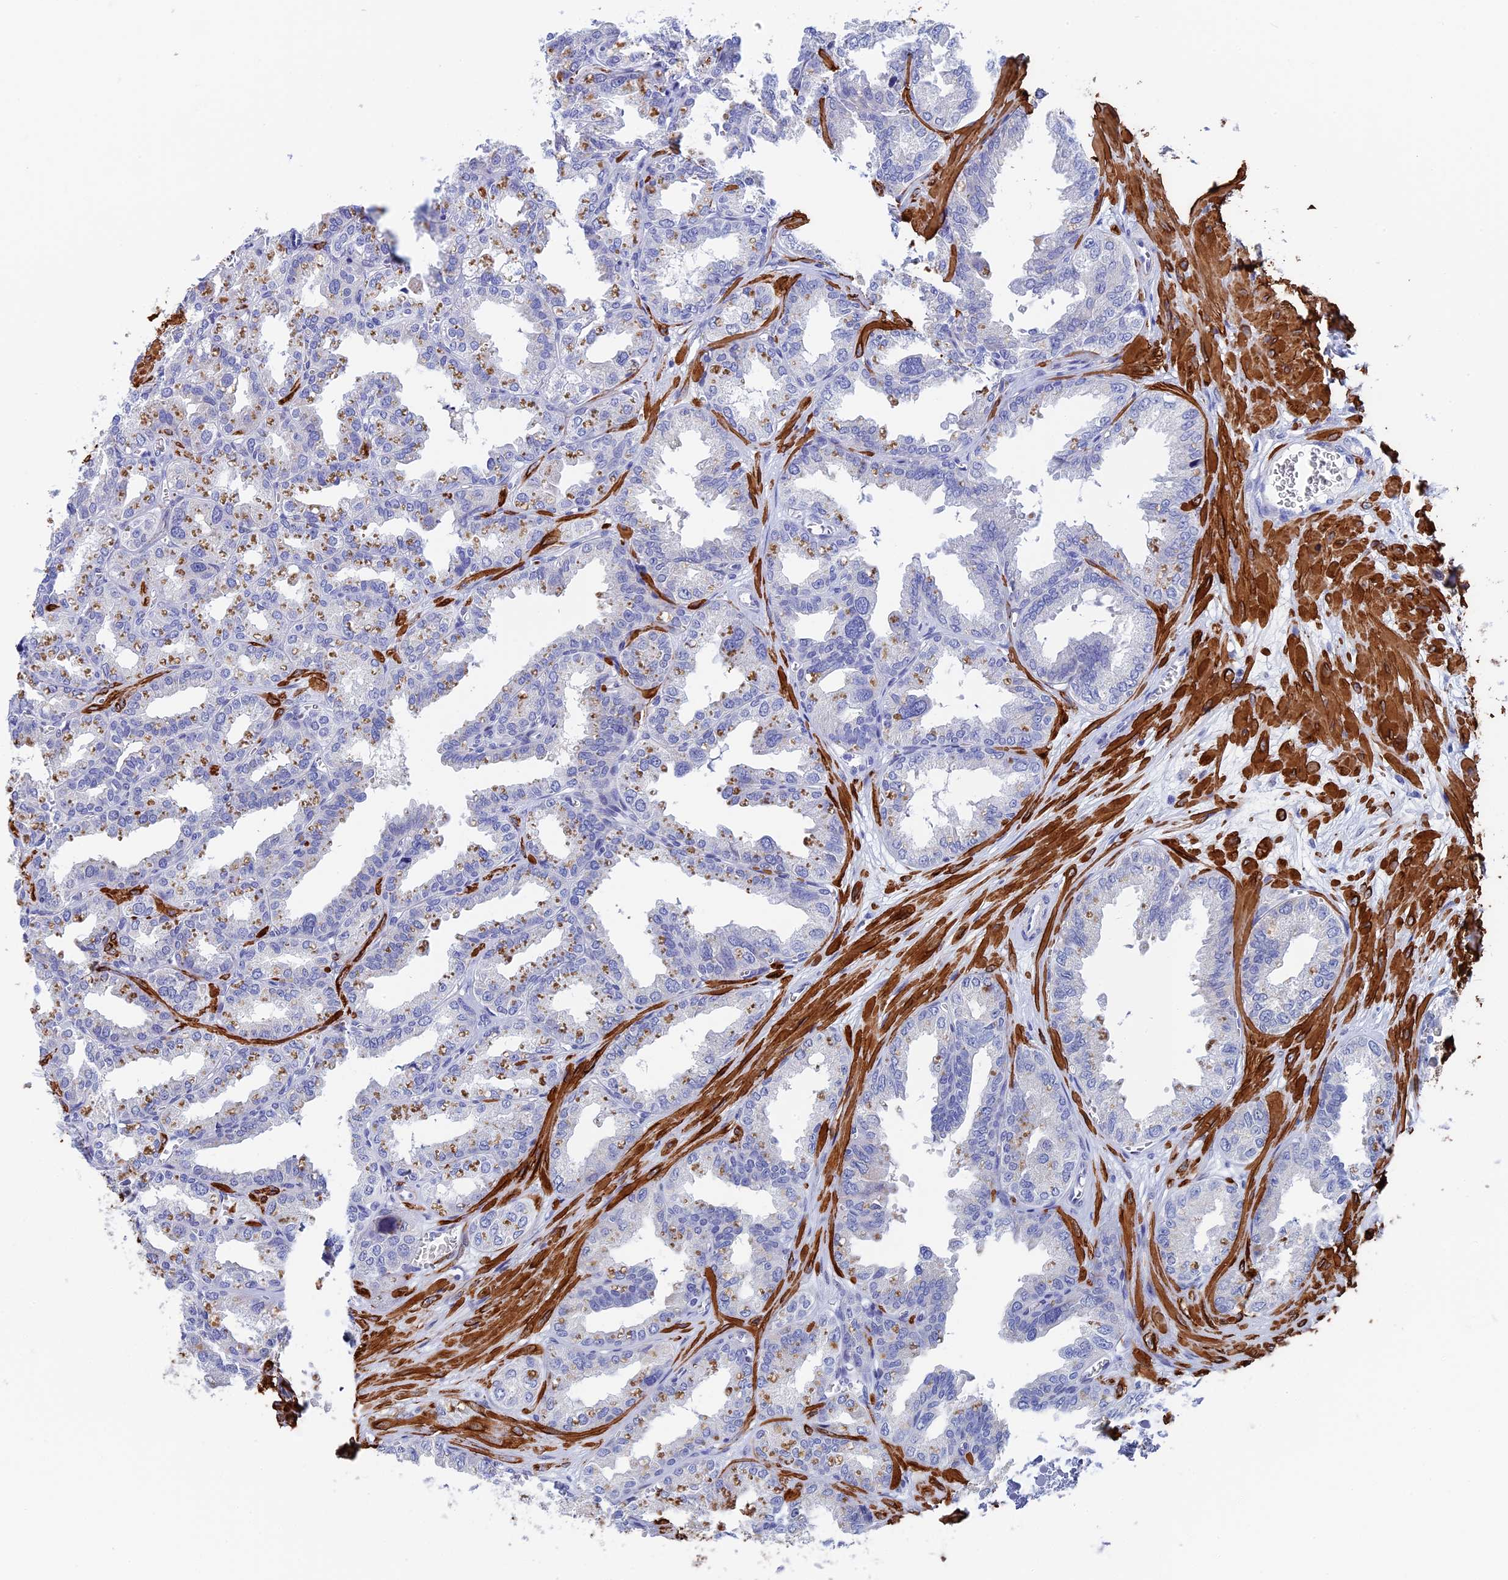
{"staining": {"intensity": "negative", "quantity": "none", "location": "none"}, "tissue": "seminal vesicle", "cell_type": "Glandular cells", "image_type": "normal", "snomed": [{"axis": "morphology", "description": "Normal tissue, NOS"}, {"axis": "topography", "description": "Prostate"}, {"axis": "topography", "description": "Seminal veicle"}], "caption": "Benign seminal vesicle was stained to show a protein in brown. There is no significant expression in glandular cells.", "gene": "WDR83", "patient": {"sex": "male", "age": 51}}